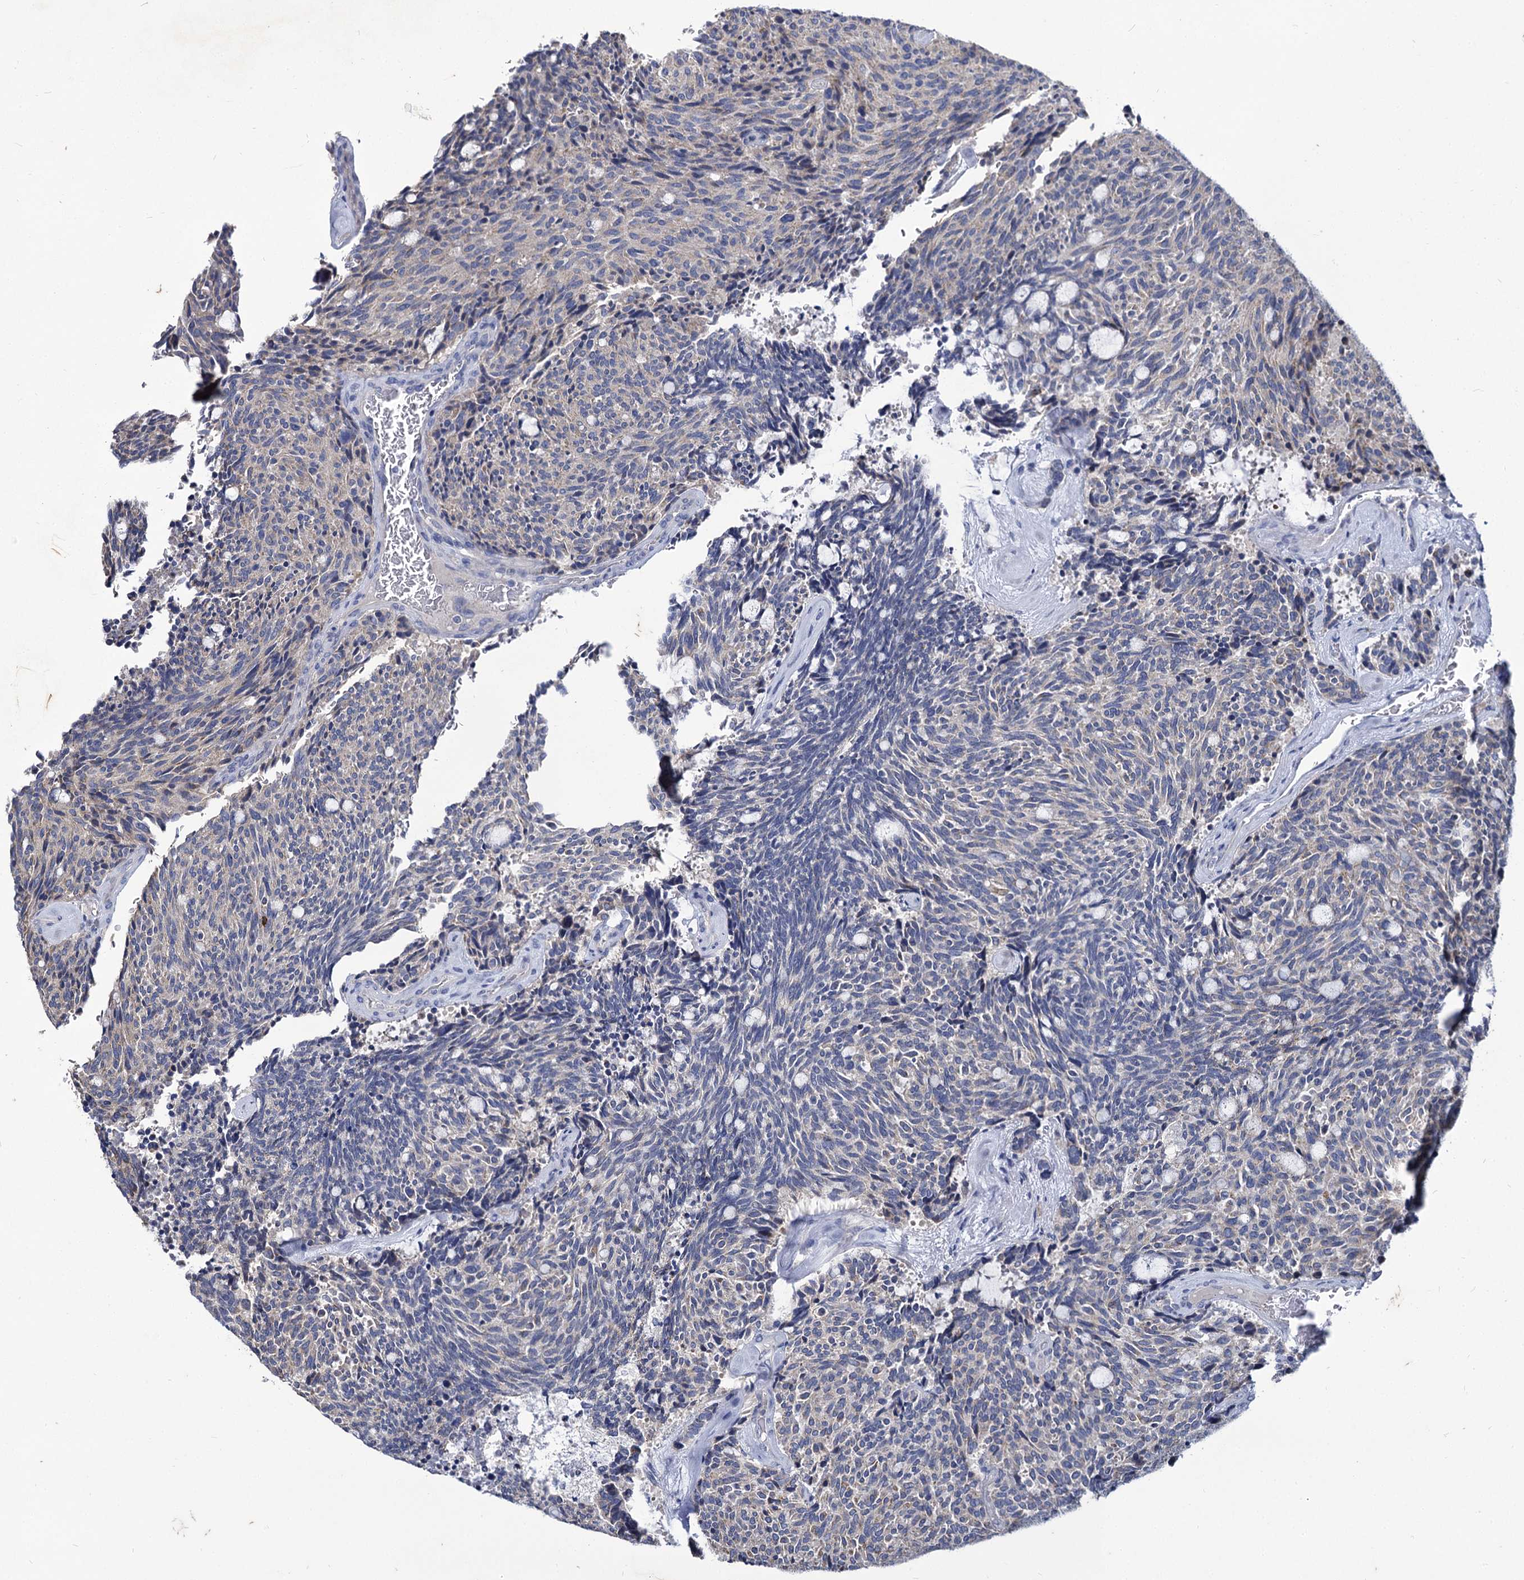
{"staining": {"intensity": "weak", "quantity": "<25%", "location": "cytoplasmic/membranous"}, "tissue": "carcinoid", "cell_type": "Tumor cells", "image_type": "cancer", "snomed": [{"axis": "morphology", "description": "Carcinoid, malignant, NOS"}, {"axis": "topography", "description": "Pancreas"}], "caption": "High magnification brightfield microscopy of carcinoid stained with DAB (brown) and counterstained with hematoxylin (blue): tumor cells show no significant positivity.", "gene": "PANX2", "patient": {"sex": "female", "age": 54}}